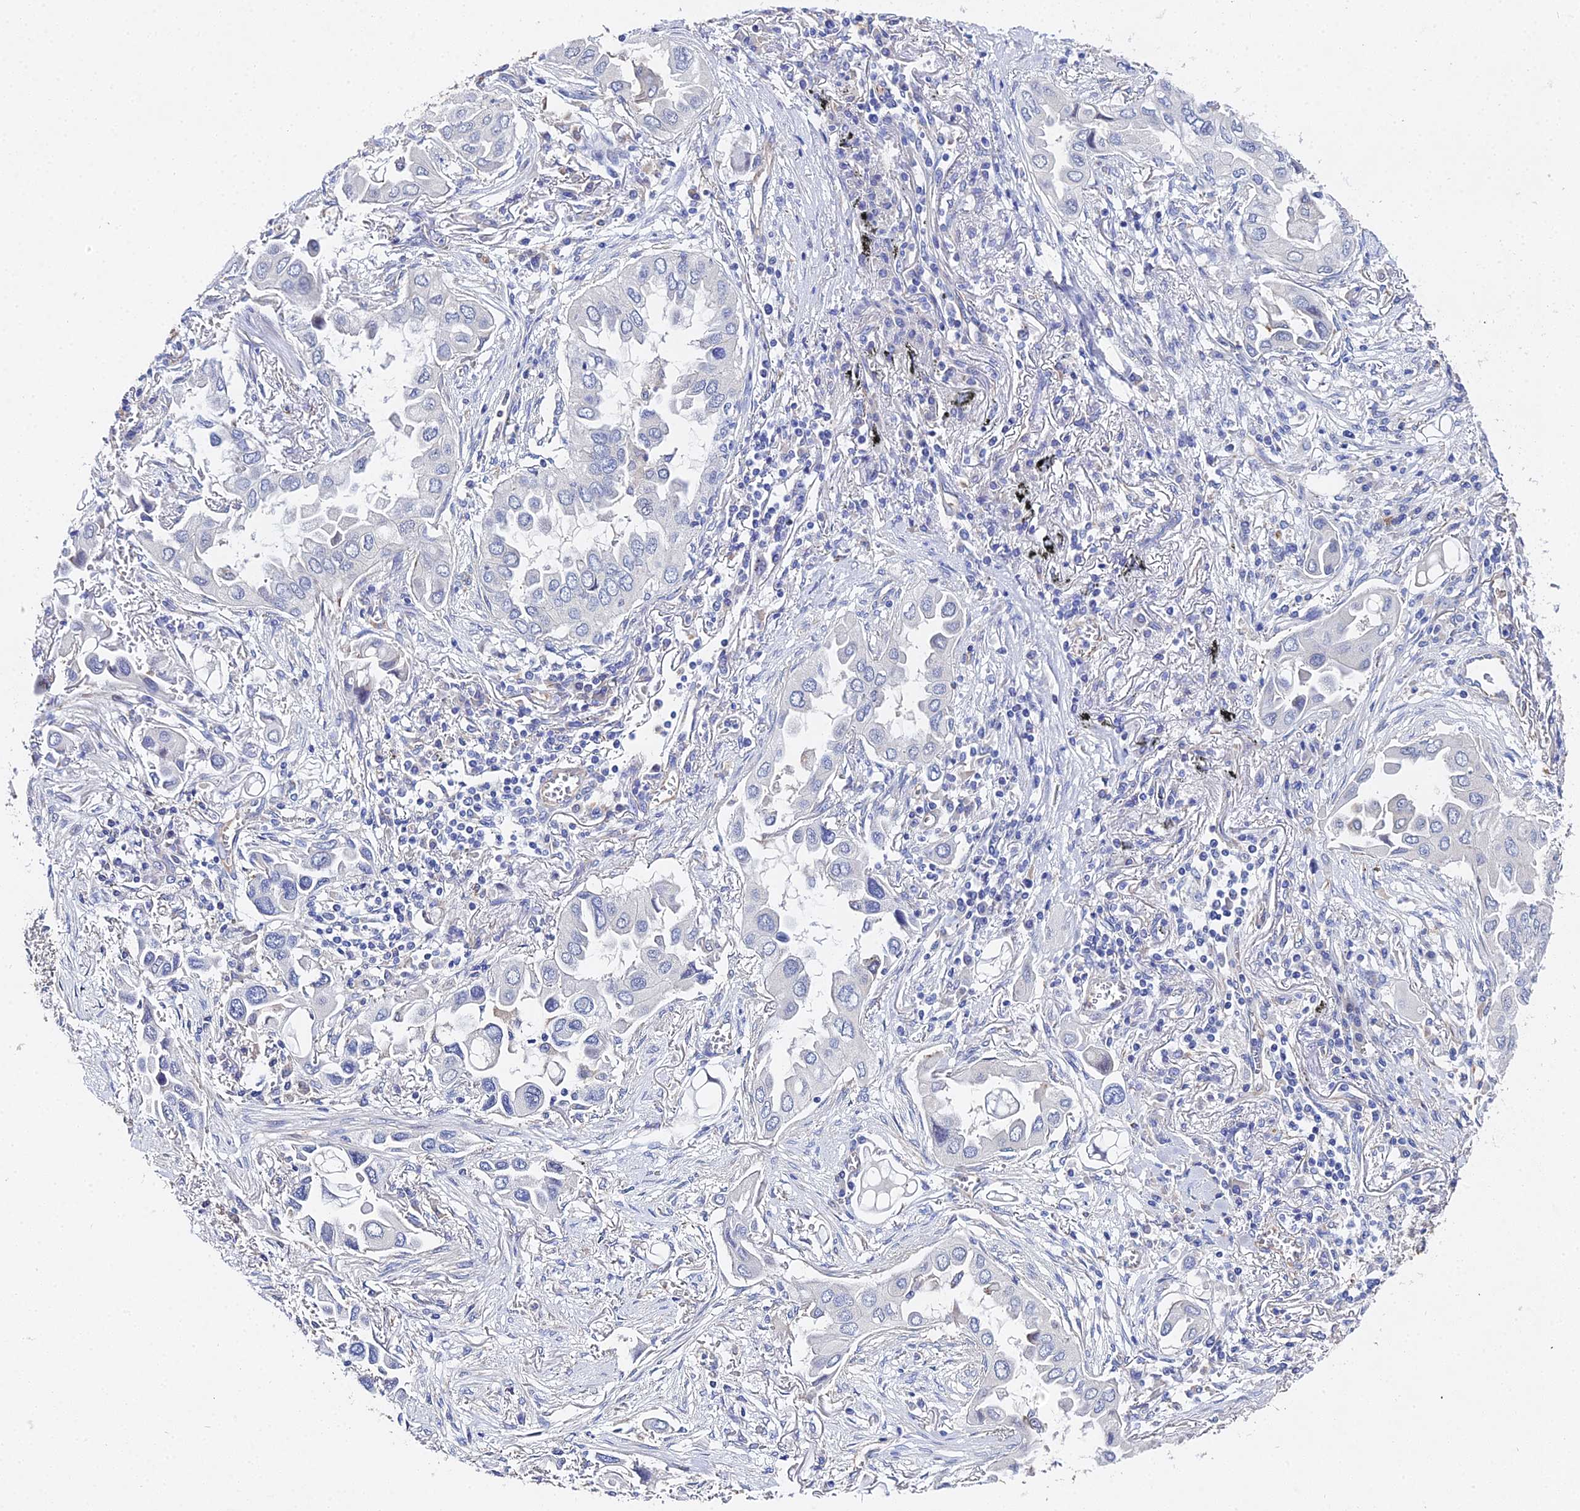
{"staining": {"intensity": "negative", "quantity": "none", "location": "none"}, "tissue": "lung cancer", "cell_type": "Tumor cells", "image_type": "cancer", "snomed": [{"axis": "morphology", "description": "Adenocarcinoma, NOS"}, {"axis": "topography", "description": "Lung"}], "caption": "High magnification brightfield microscopy of adenocarcinoma (lung) stained with DAB (brown) and counterstained with hematoxylin (blue): tumor cells show no significant expression. The staining is performed using DAB (3,3'-diaminobenzidine) brown chromogen with nuclei counter-stained in using hematoxylin.", "gene": "ENSG00000268674", "patient": {"sex": "female", "age": 76}}